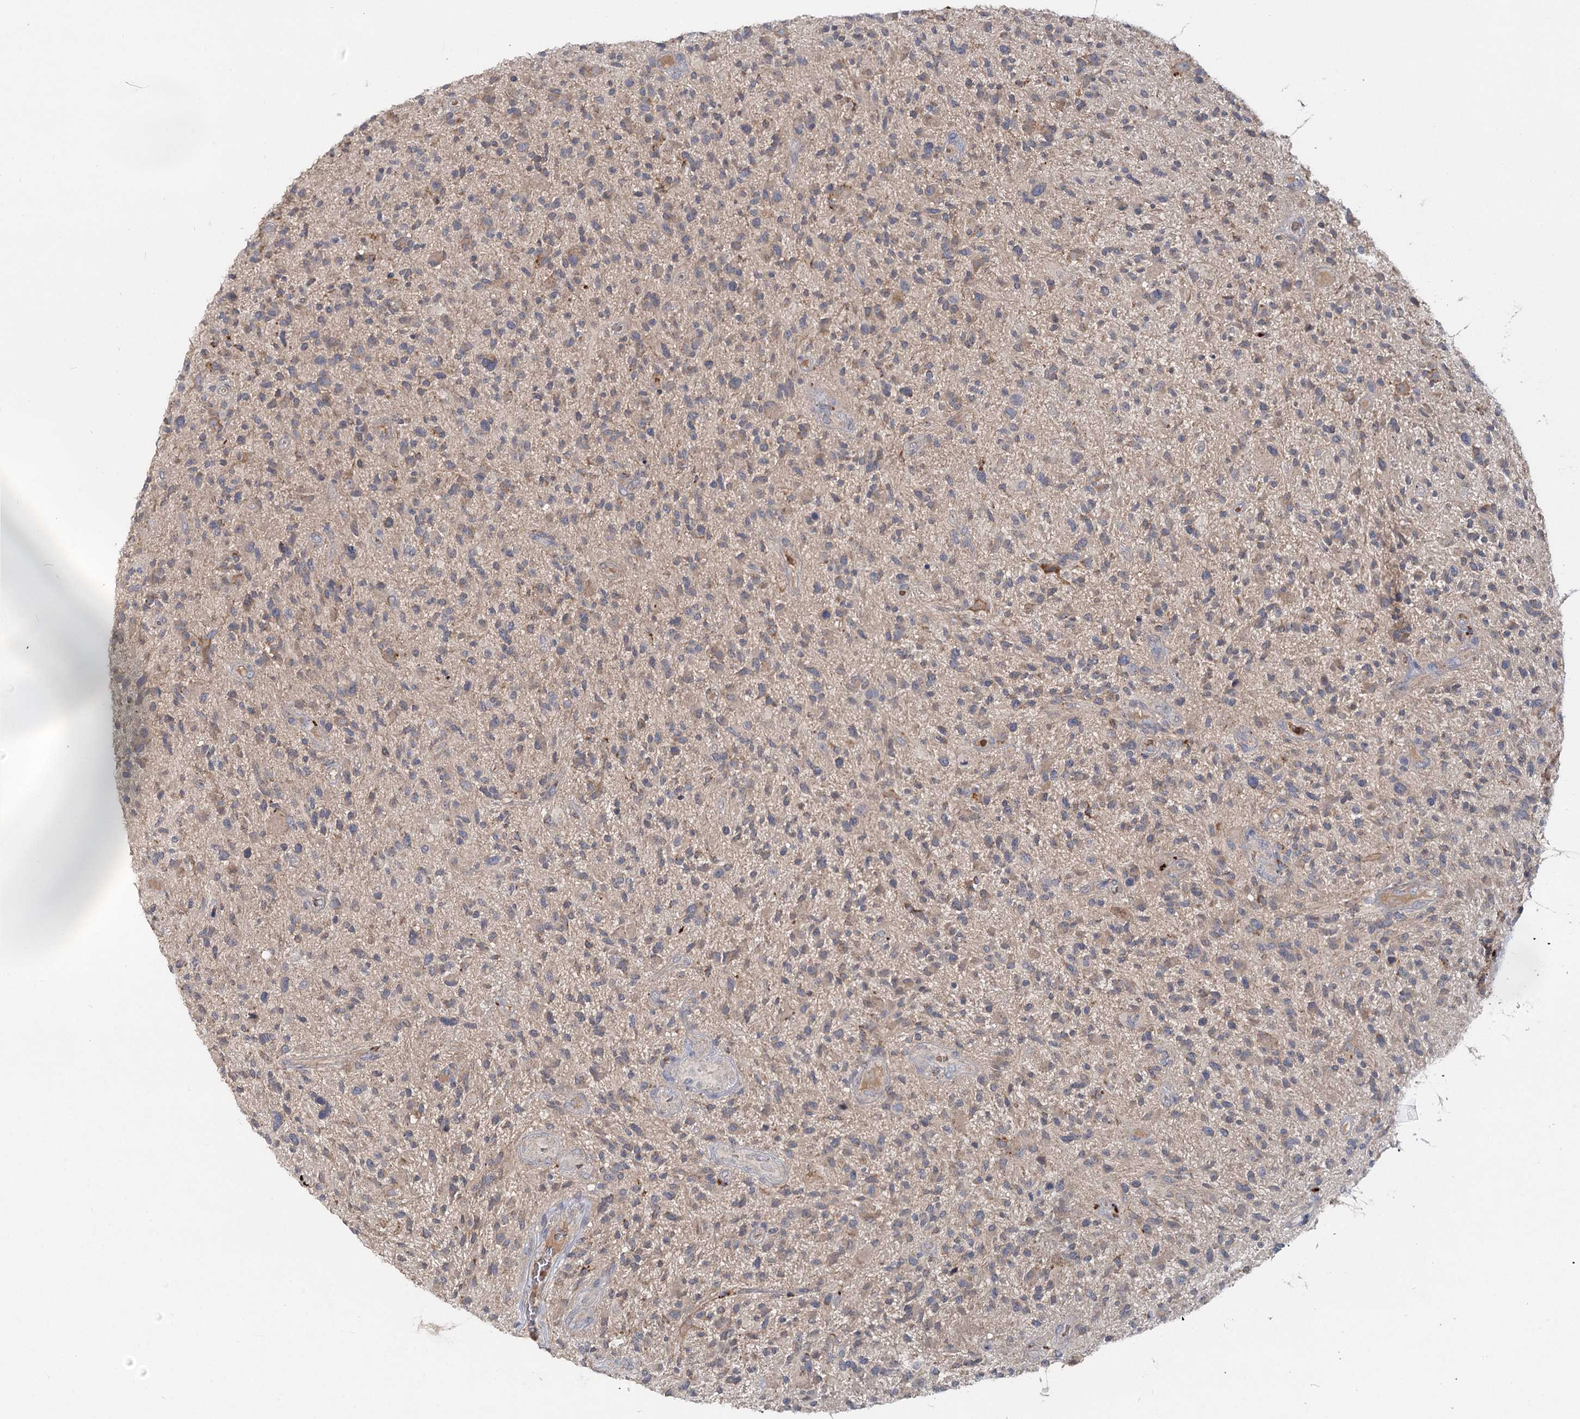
{"staining": {"intensity": "moderate", "quantity": "<25%", "location": "cytoplasmic/membranous"}, "tissue": "glioma", "cell_type": "Tumor cells", "image_type": "cancer", "snomed": [{"axis": "morphology", "description": "Glioma, malignant, High grade"}, {"axis": "topography", "description": "Brain"}], "caption": "A histopathology image of high-grade glioma (malignant) stained for a protein reveals moderate cytoplasmic/membranous brown staining in tumor cells.", "gene": "PYROXD2", "patient": {"sex": "male", "age": 47}}